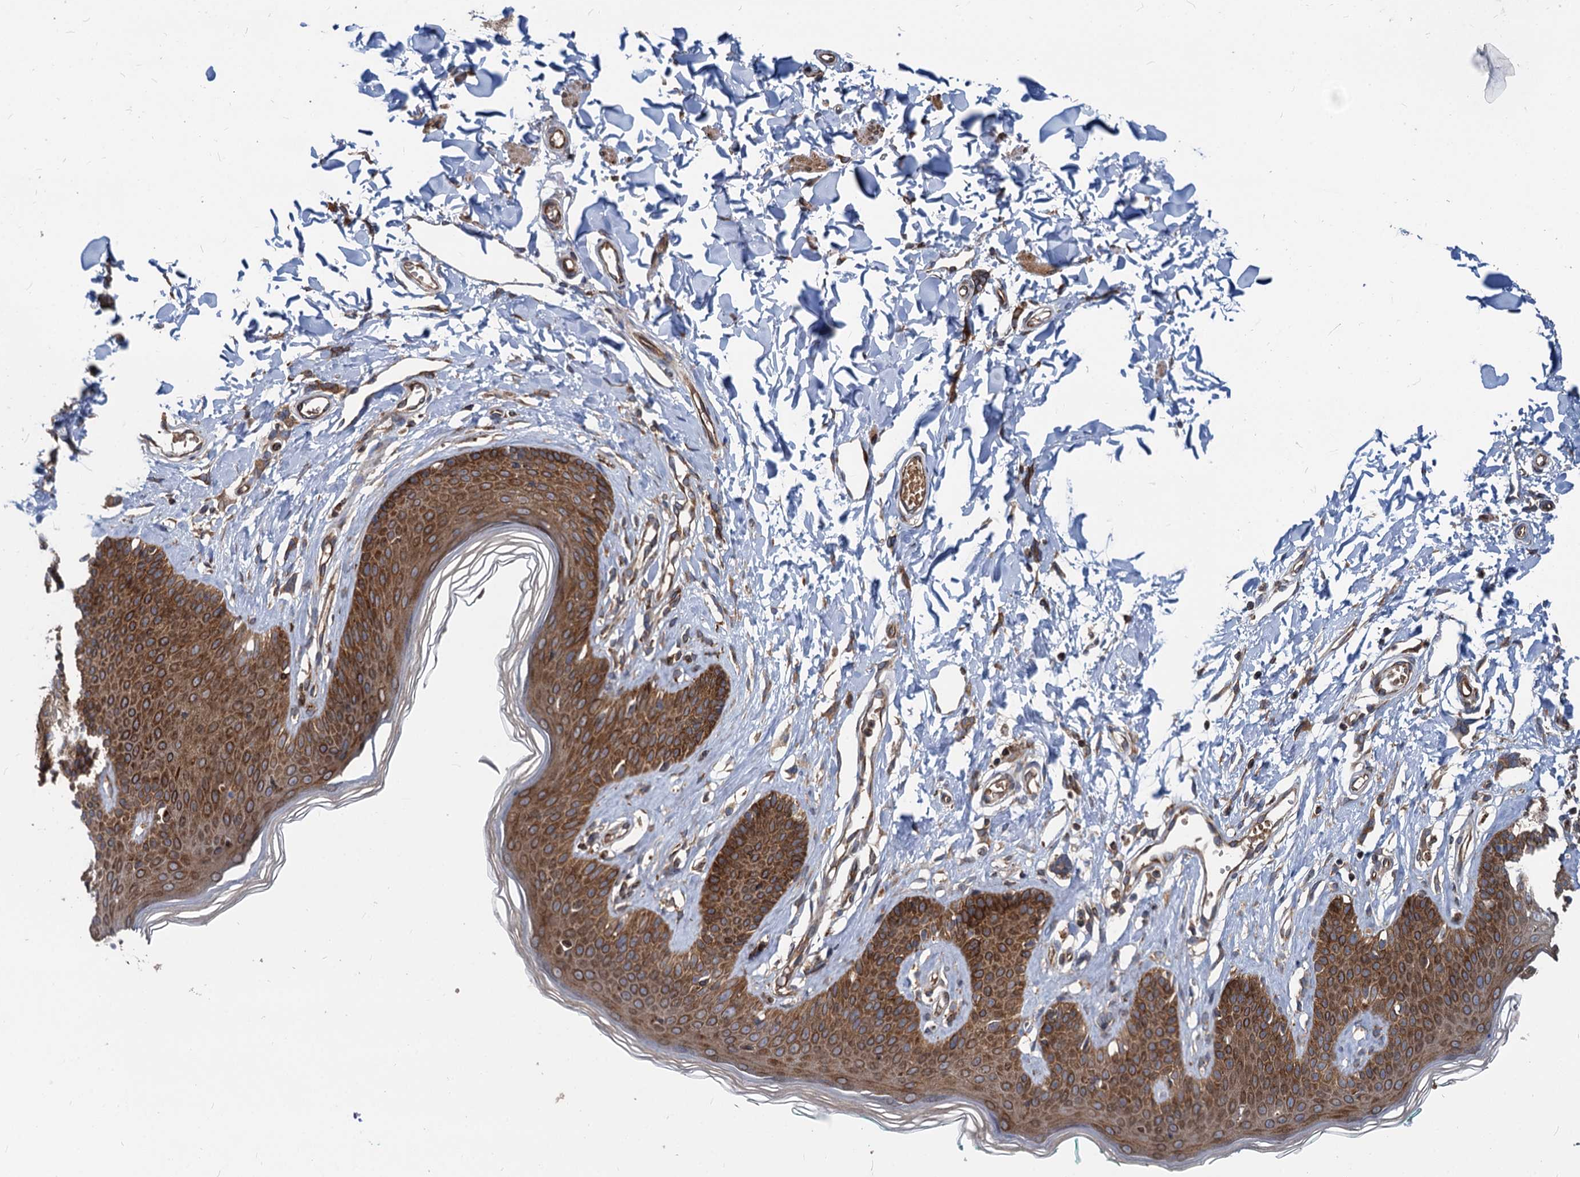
{"staining": {"intensity": "strong", "quantity": ">75%", "location": "cytoplasmic/membranous"}, "tissue": "skin", "cell_type": "Epidermal cells", "image_type": "normal", "snomed": [{"axis": "morphology", "description": "Normal tissue, NOS"}, {"axis": "morphology", "description": "Squamous cell carcinoma, NOS"}, {"axis": "topography", "description": "Vulva"}], "caption": "Protein analysis of unremarkable skin reveals strong cytoplasmic/membranous positivity in about >75% of epidermal cells. Nuclei are stained in blue.", "gene": "STIM1", "patient": {"sex": "female", "age": 85}}